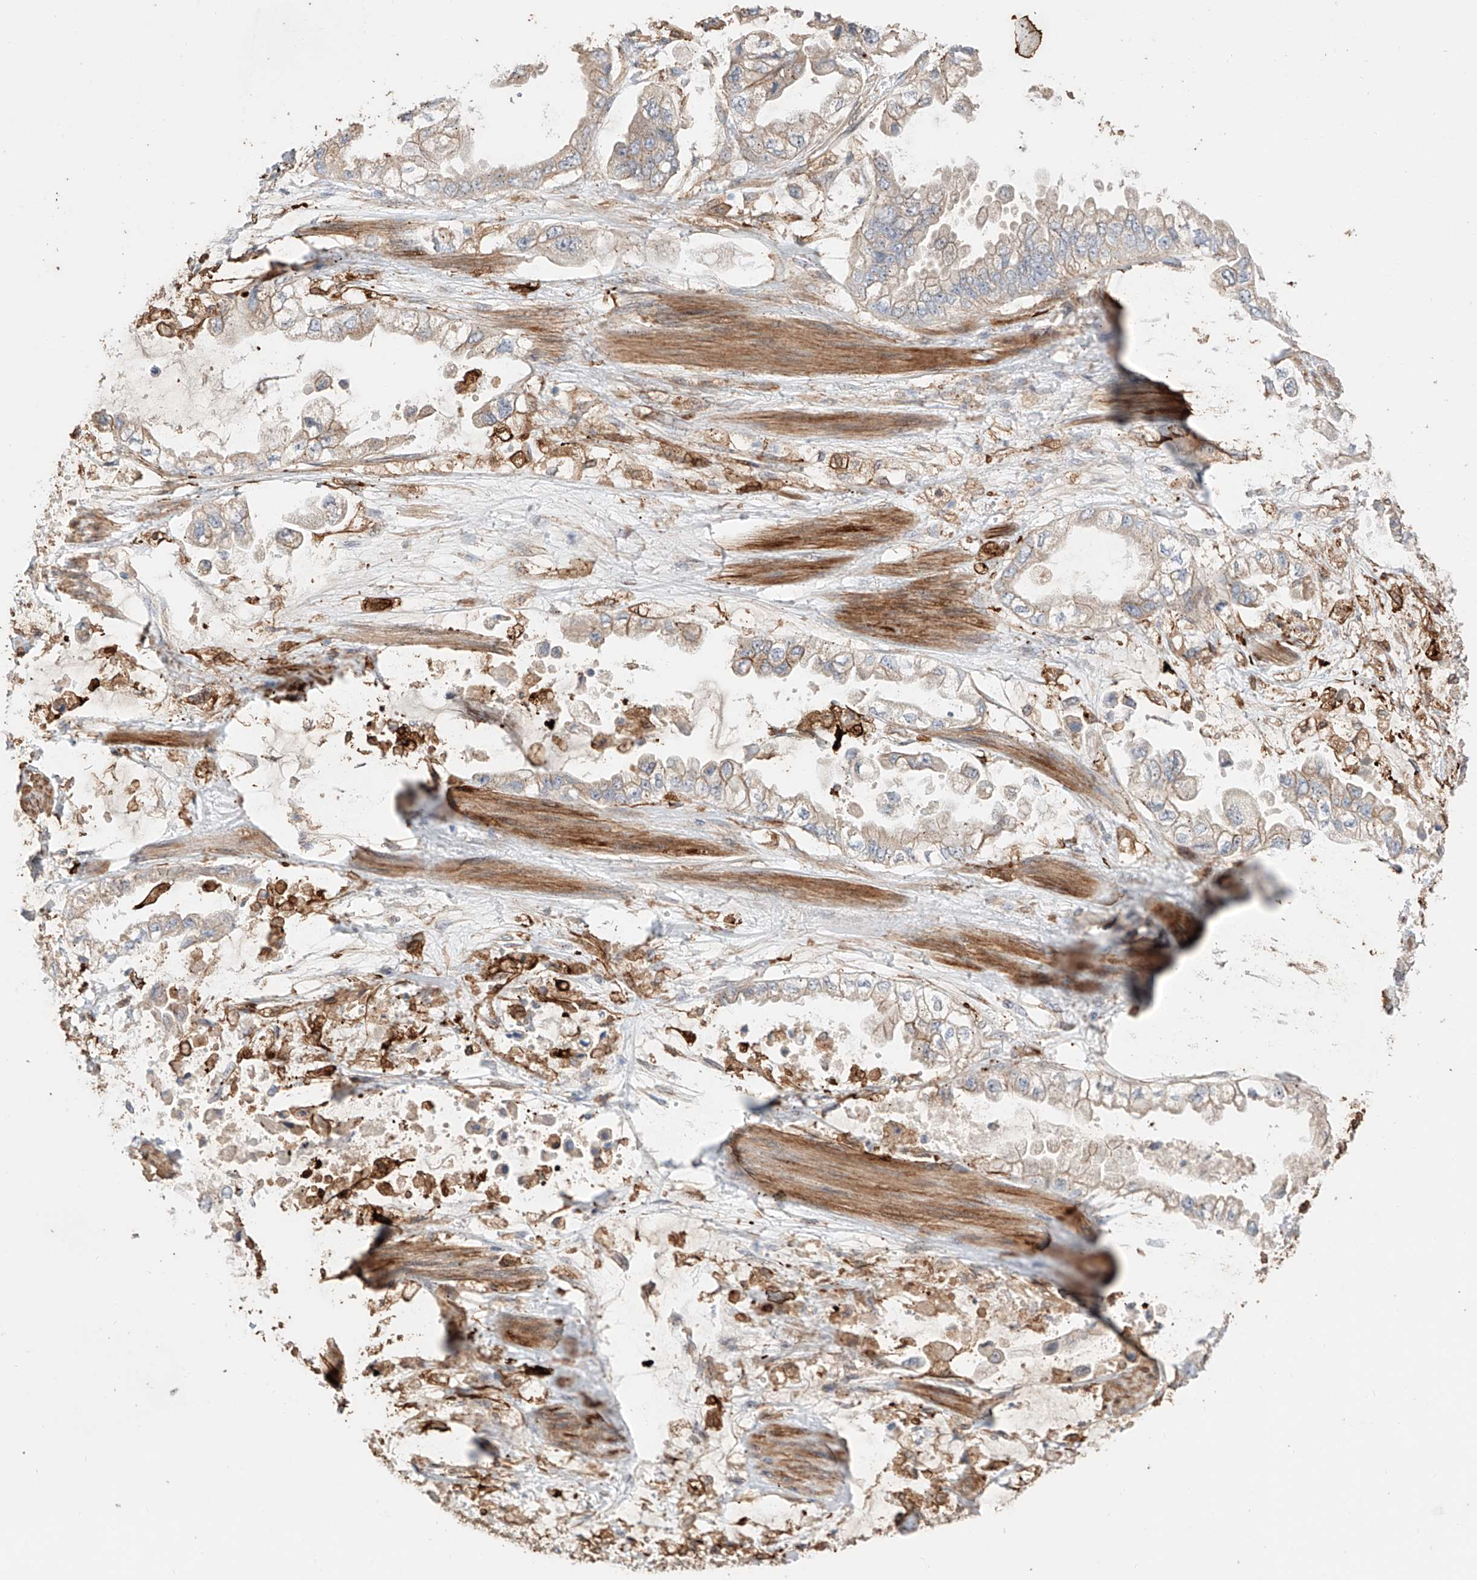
{"staining": {"intensity": "weak", "quantity": "25%-75%", "location": "cytoplasmic/membranous"}, "tissue": "stomach cancer", "cell_type": "Tumor cells", "image_type": "cancer", "snomed": [{"axis": "morphology", "description": "Adenocarcinoma, NOS"}, {"axis": "topography", "description": "Stomach"}], "caption": "A brown stain labels weak cytoplasmic/membranous positivity of a protein in stomach adenocarcinoma tumor cells.", "gene": "MOSPD1", "patient": {"sex": "male", "age": 62}}